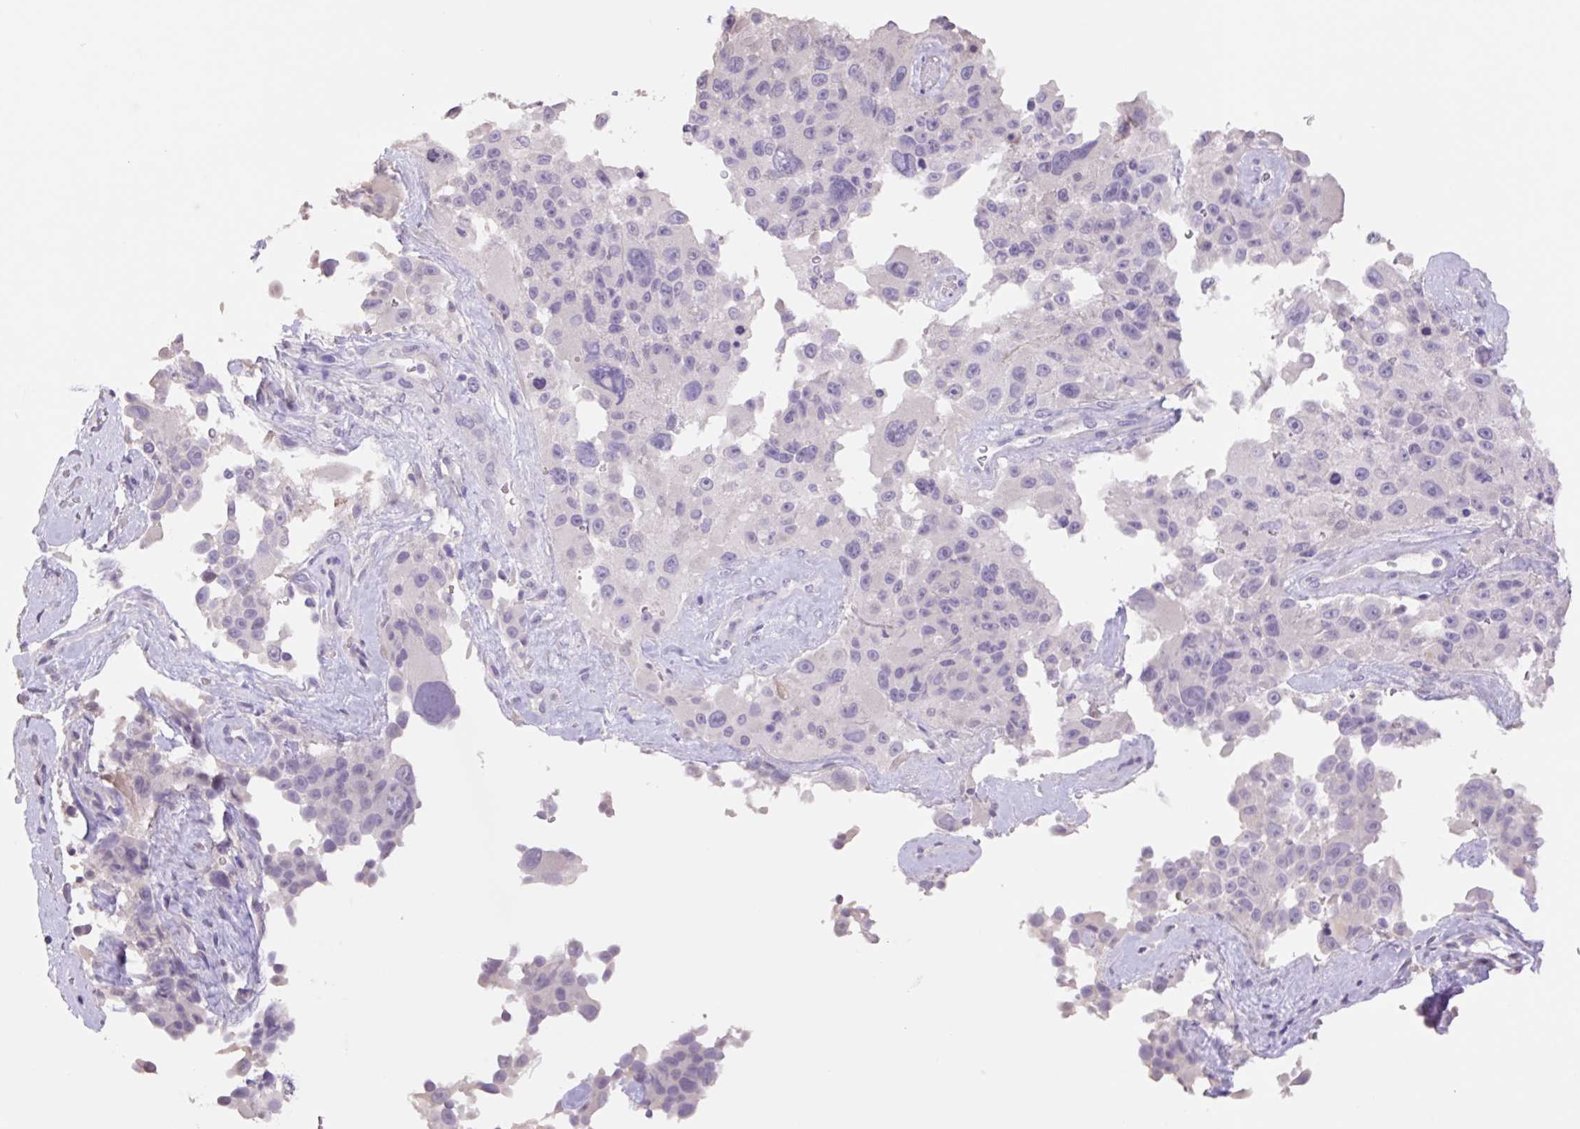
{"staining": {"intensity": "negative", "quantity": "none", "location": "none"}, "tissue": "melanoma", "cell_type": "Tumor cells", "image_type": "cancer", "snomed": [{"axis": "morphology", "description": "Malignant melanoma, Metastatic site"}, {"axis": "topography", "description": "Lymph node"}], "caption": "The micrograph shows no staining of tumor cells in melanoma.", "gene": "HCRTR2", "patient": {"sex": "male", "age": 62}}